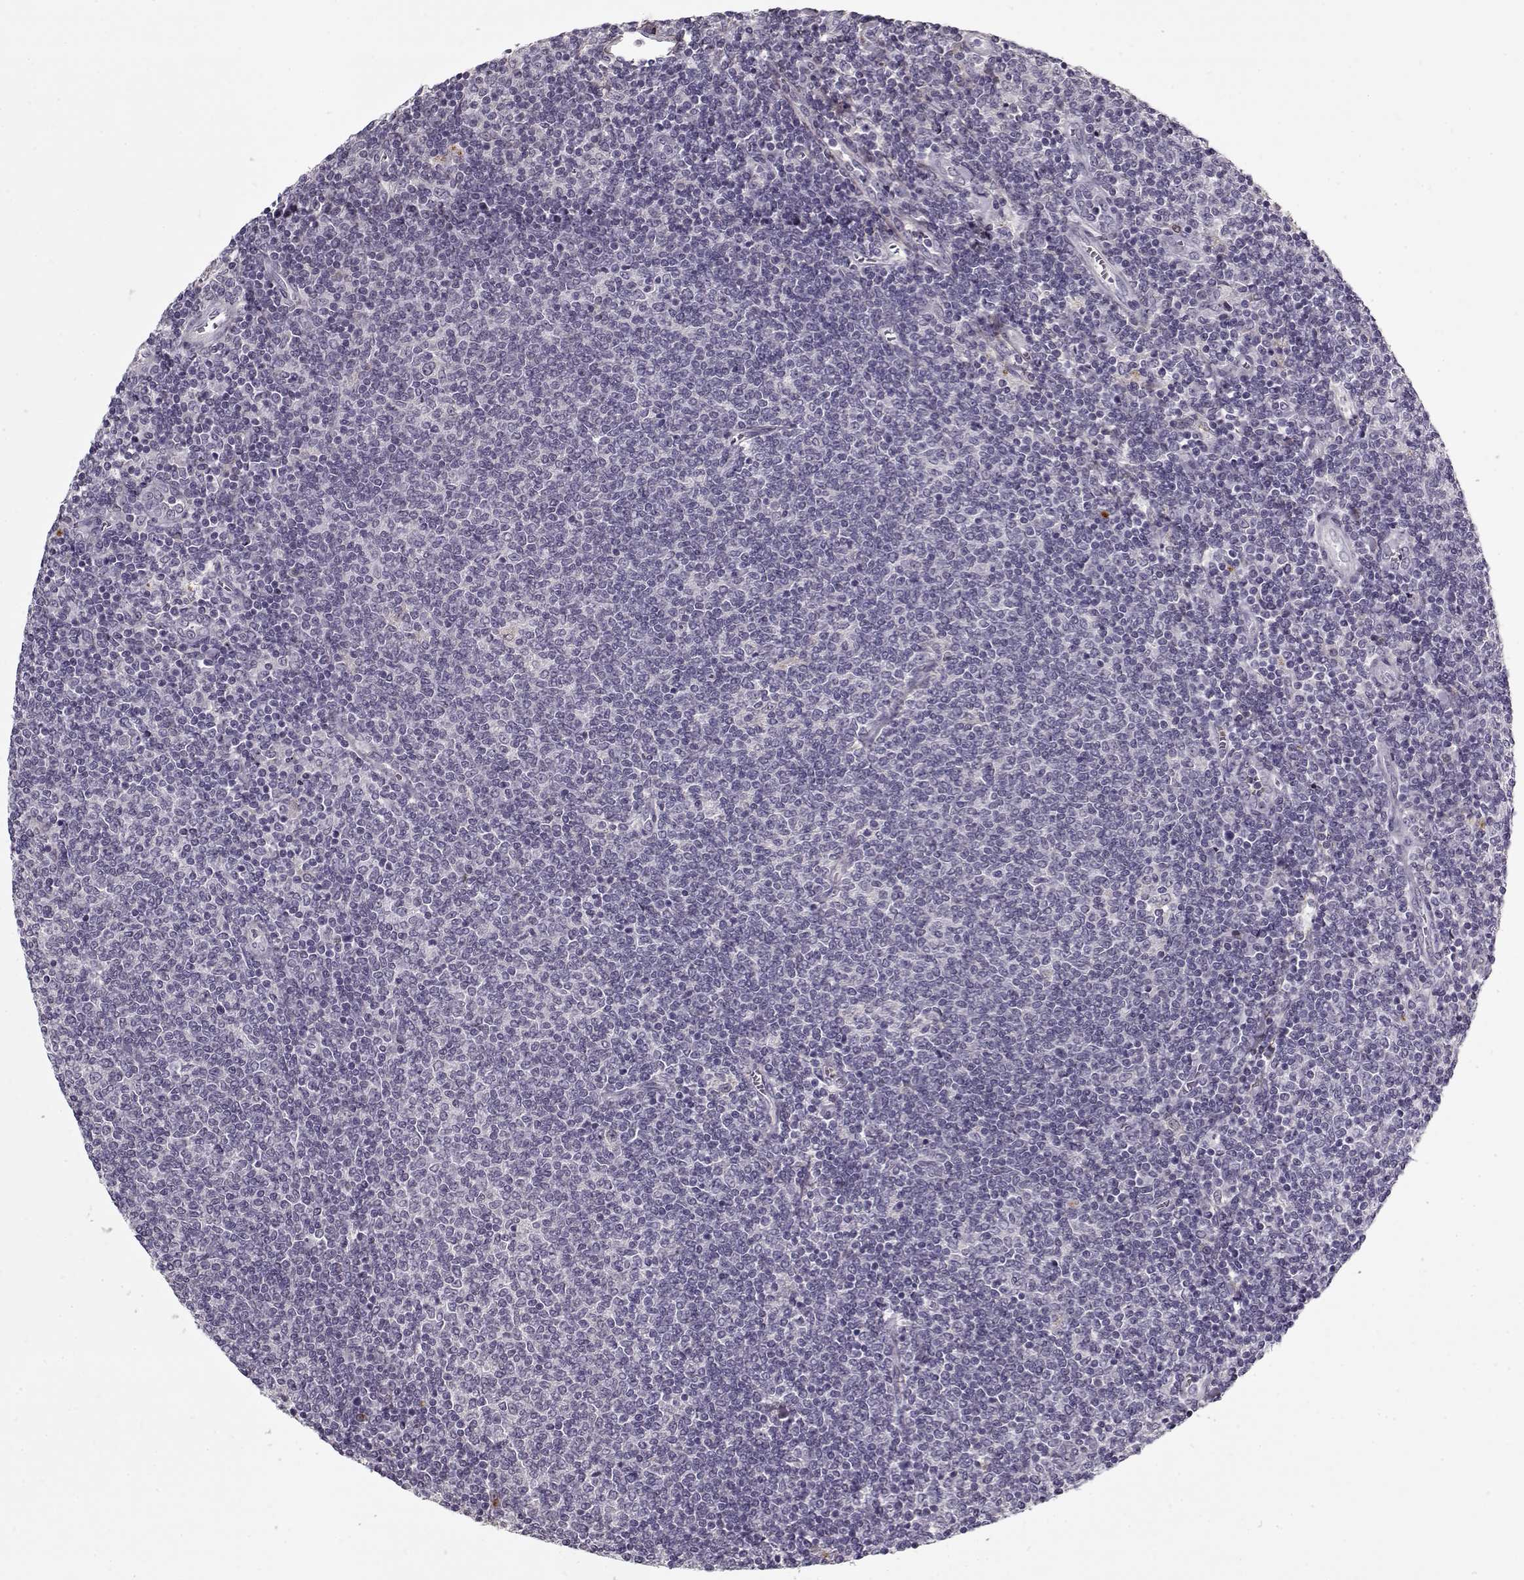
{"staining": {"intensity": "negative", "quantity": "none", "location": "none"}, "tissue": "lymphoma", "cell_type": "Tumor cells", "image_type": "cancer", "snomed": [{"axis": "morphology", "description": "Malignant lymphoma, non-Hodgkin's type, Low grade"}, {"axis": "topography", "description": "Lymph node"}], "caption": "This is an IHC histopathology image of malignant lymphoma, non-Hodgkin's type (low-grade). There is no staining in tumor cells.", "gene": "LUM", "patient": {"sex": "male", "age": 52}}